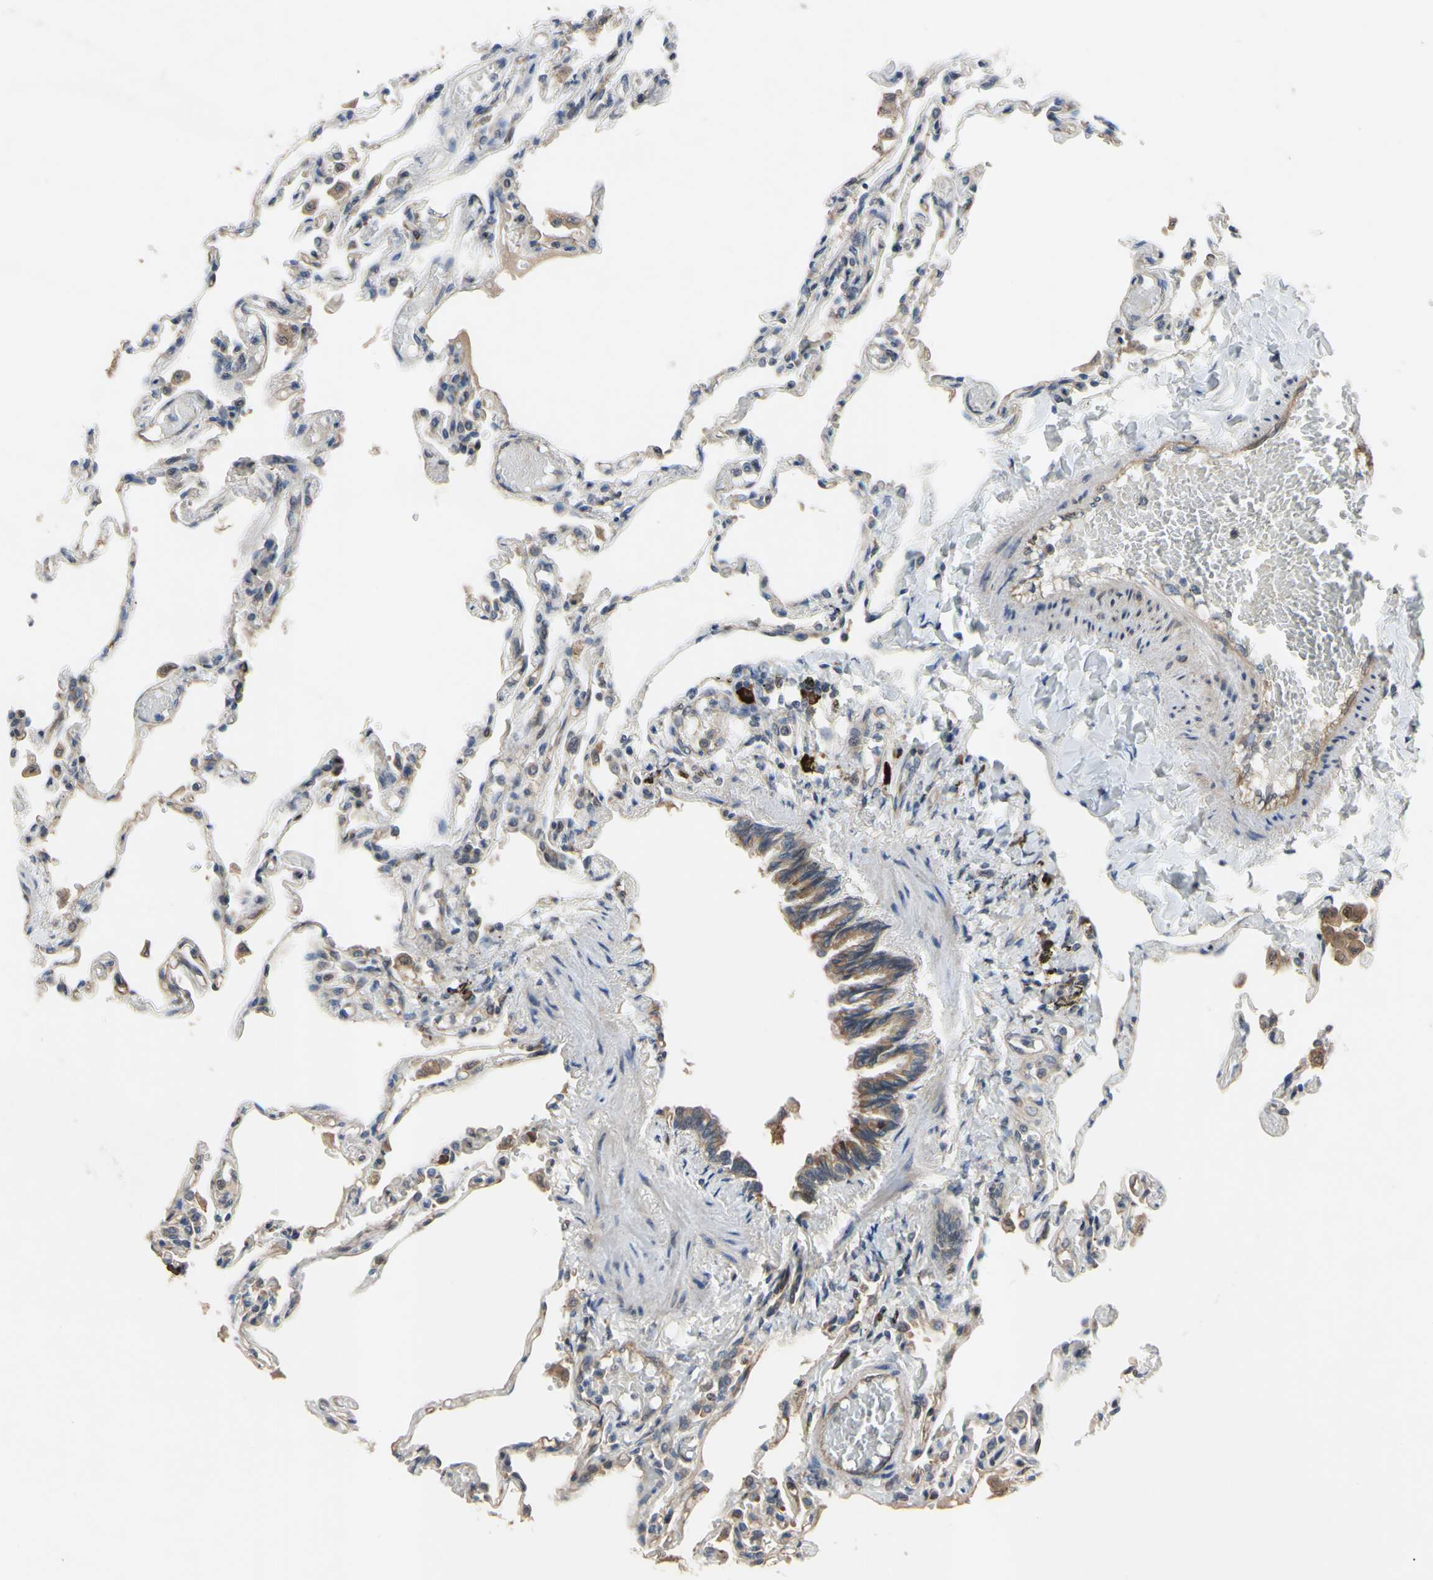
{"staining": {"intensity": "weak", "quantity": "25%-75%", "location": "cytoplasmic/membranous"}, "tissue": "lung", "cell_type": "Alveolar cells", "image_type": "normal", "snomed": [{"axis": "morphology", "description": "Normal tissue, NOS"}, {"axis": "topography", "description": "Lung"}], "caption": "About 25%-75% of alveolar cells in unremarkable human lung reveal weak cytoplasmic/membranous protein positivity as visualized by brown immunohistochemical staining.", "gene": "XIAP", "patient": {"sex": "male", "age": 21}}